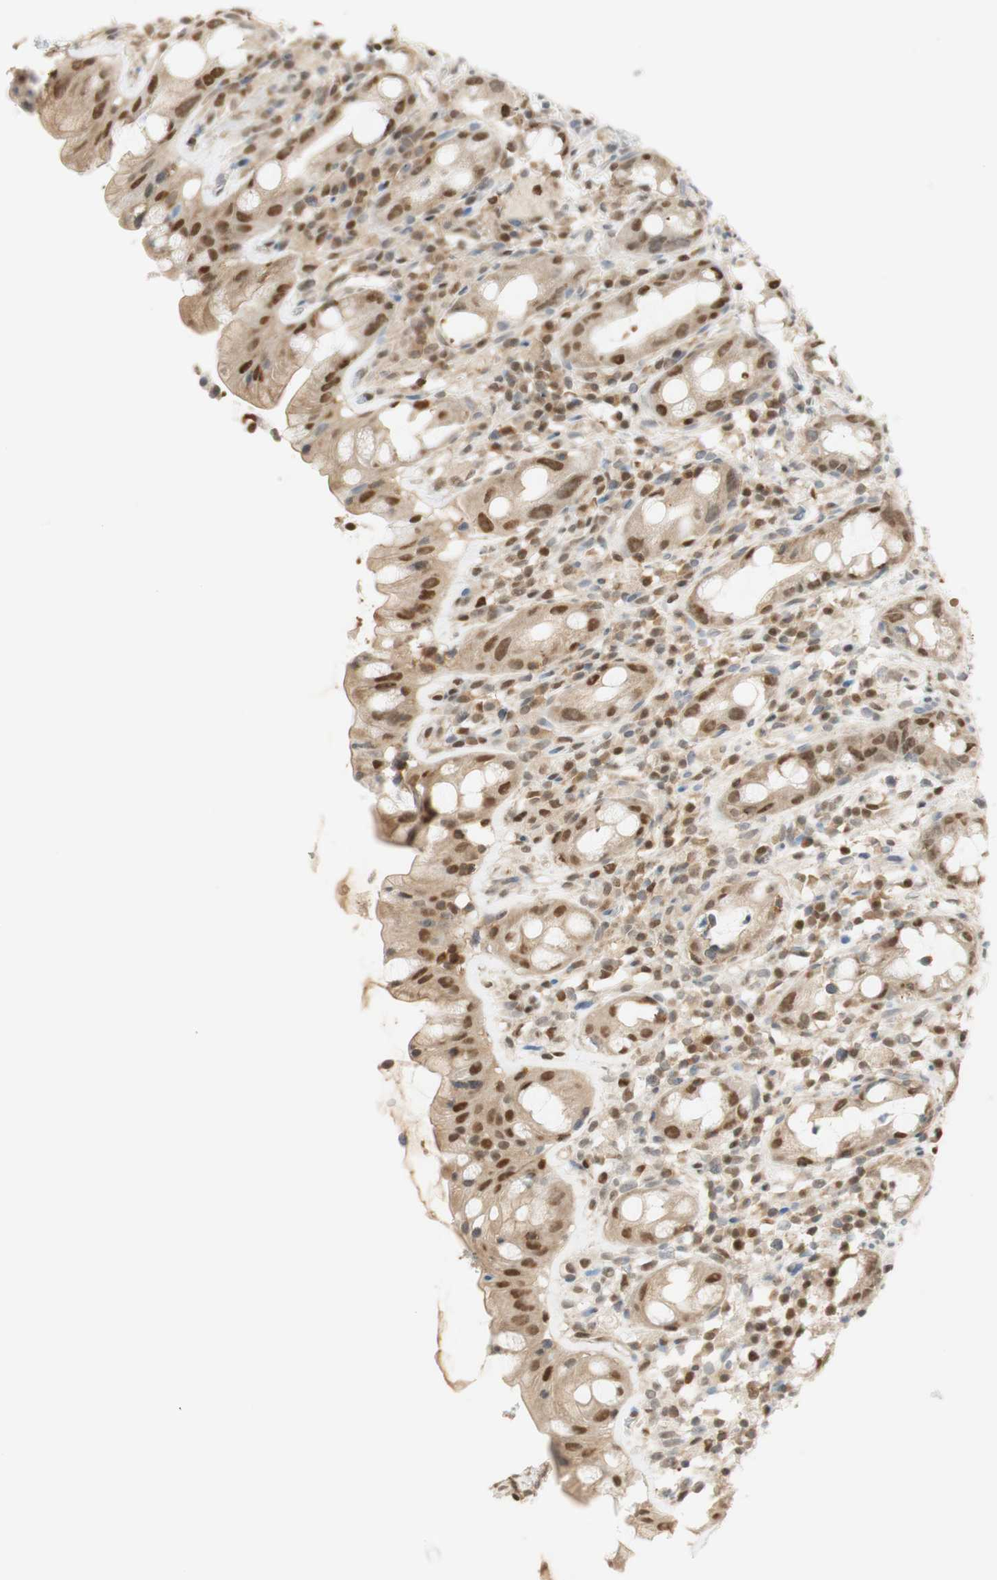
{"staining": {"intensity": "moderate", "quantity": ">75%", "location": "cytoplasmic/membranous,nuclear"}, "tissue": "rectum", "cell_type": "Glandular cells", "image_type": "normal", "snomed": [{"axis": "morphology", "description": "Normal tissue, NOS"}, {"axis": "topography", "description": "Rectum"}], "caption": "Protein staining of unremarkable rectum exhibits moderate cytoplasmic/membranous,nuclear expression in about >75% of glandular cells.", "gene": "NAP1L4", "patient": {"sex": "male", "age": 44}}